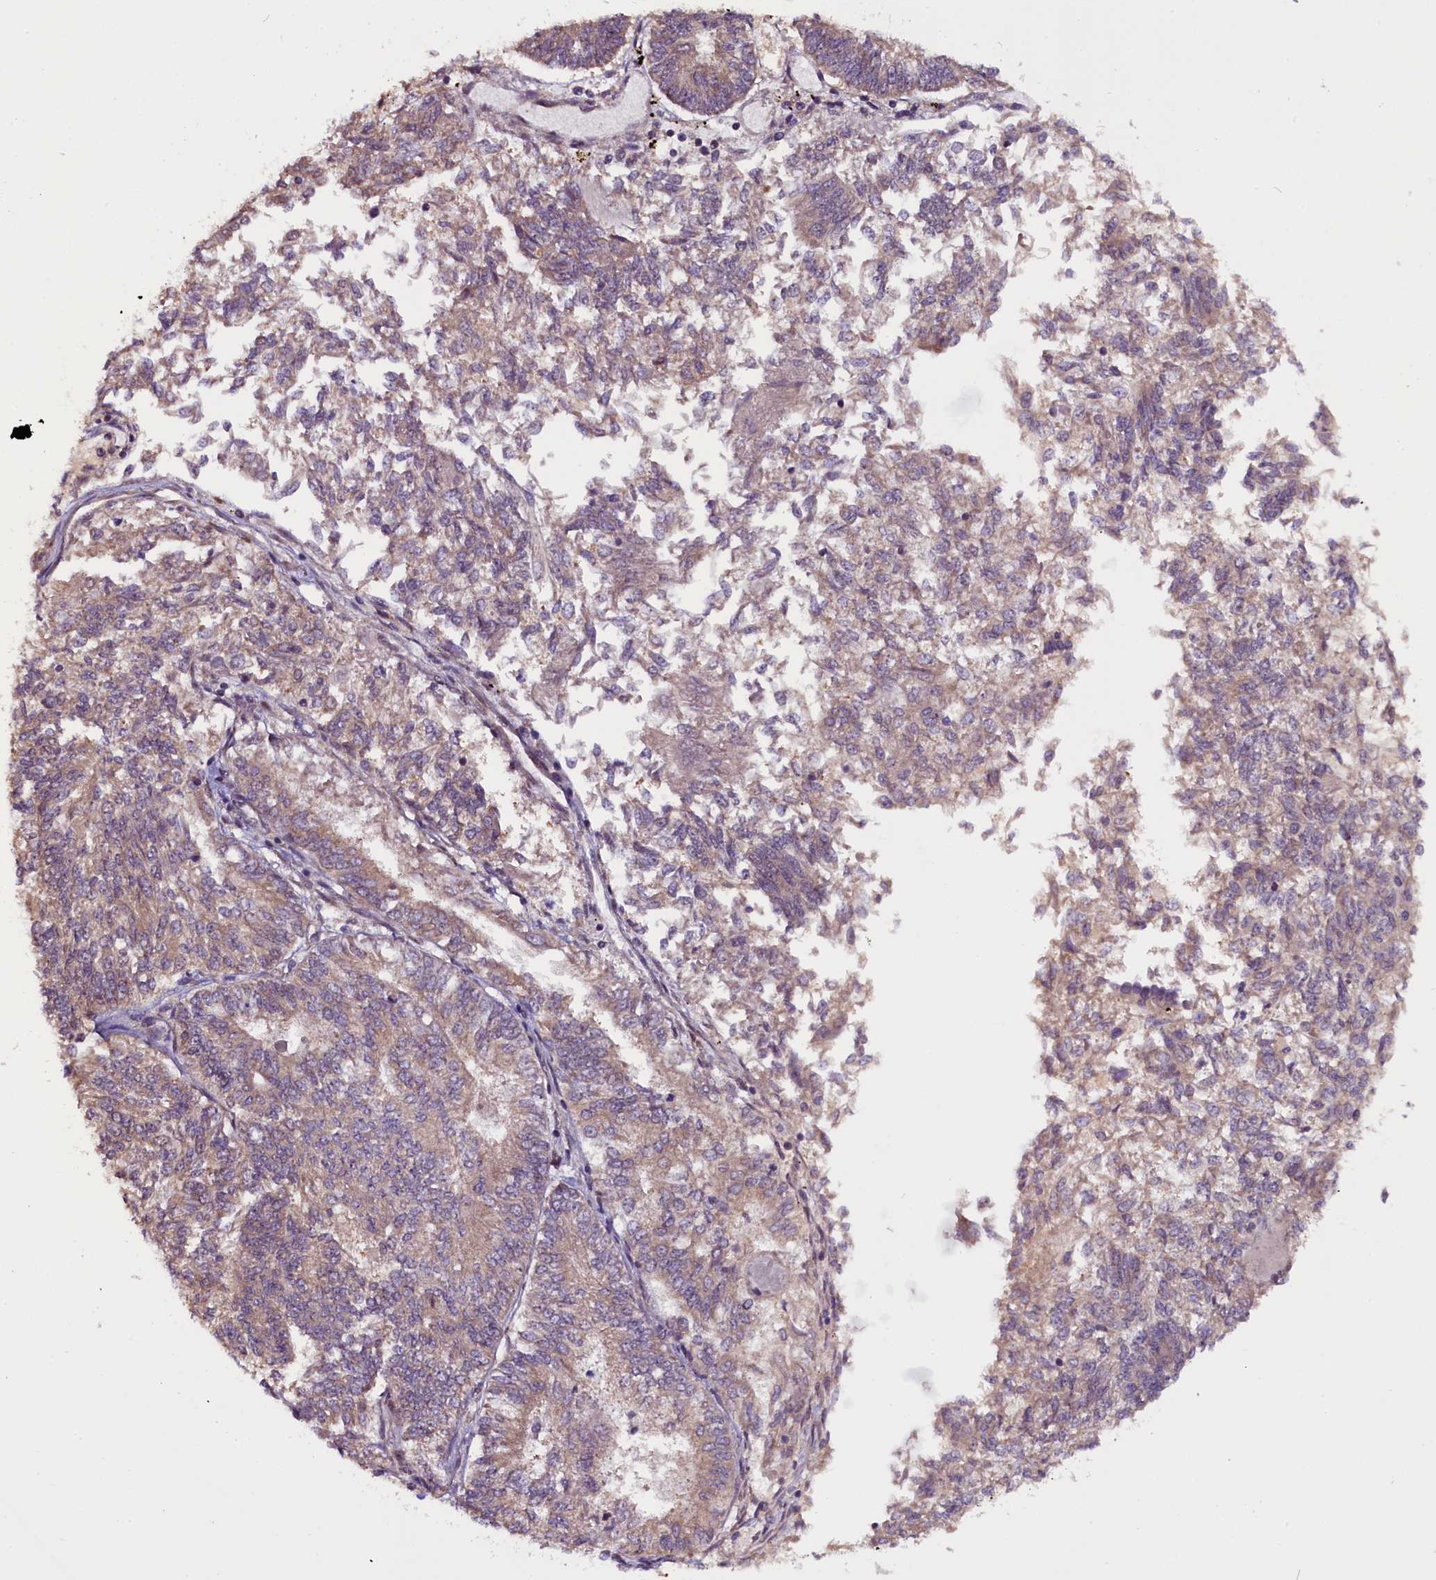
{"staining": {"intensity": "weak", "quantity": "25%-75%", "location": "cytoplasmic/membranous"}, "tissue": "endometrial cancer", "cell_type": "Tumor cells", "image_type": "cancer", "snomed": [{"axis": "morphology", "description": "Adenocarcinoma, NOS"}, {"axis": "topography", "description": "Endometrium"}], "caption": "Approximately 25%-75% of tumor cells in endometrial cancer (adenocarcinoma) display weak cytoplasmic/membranous protein expression as visualized by brown immunohistochemical staining.", "gene": "RPUSD2", "patient": {"sex": "female", "age": 58}}